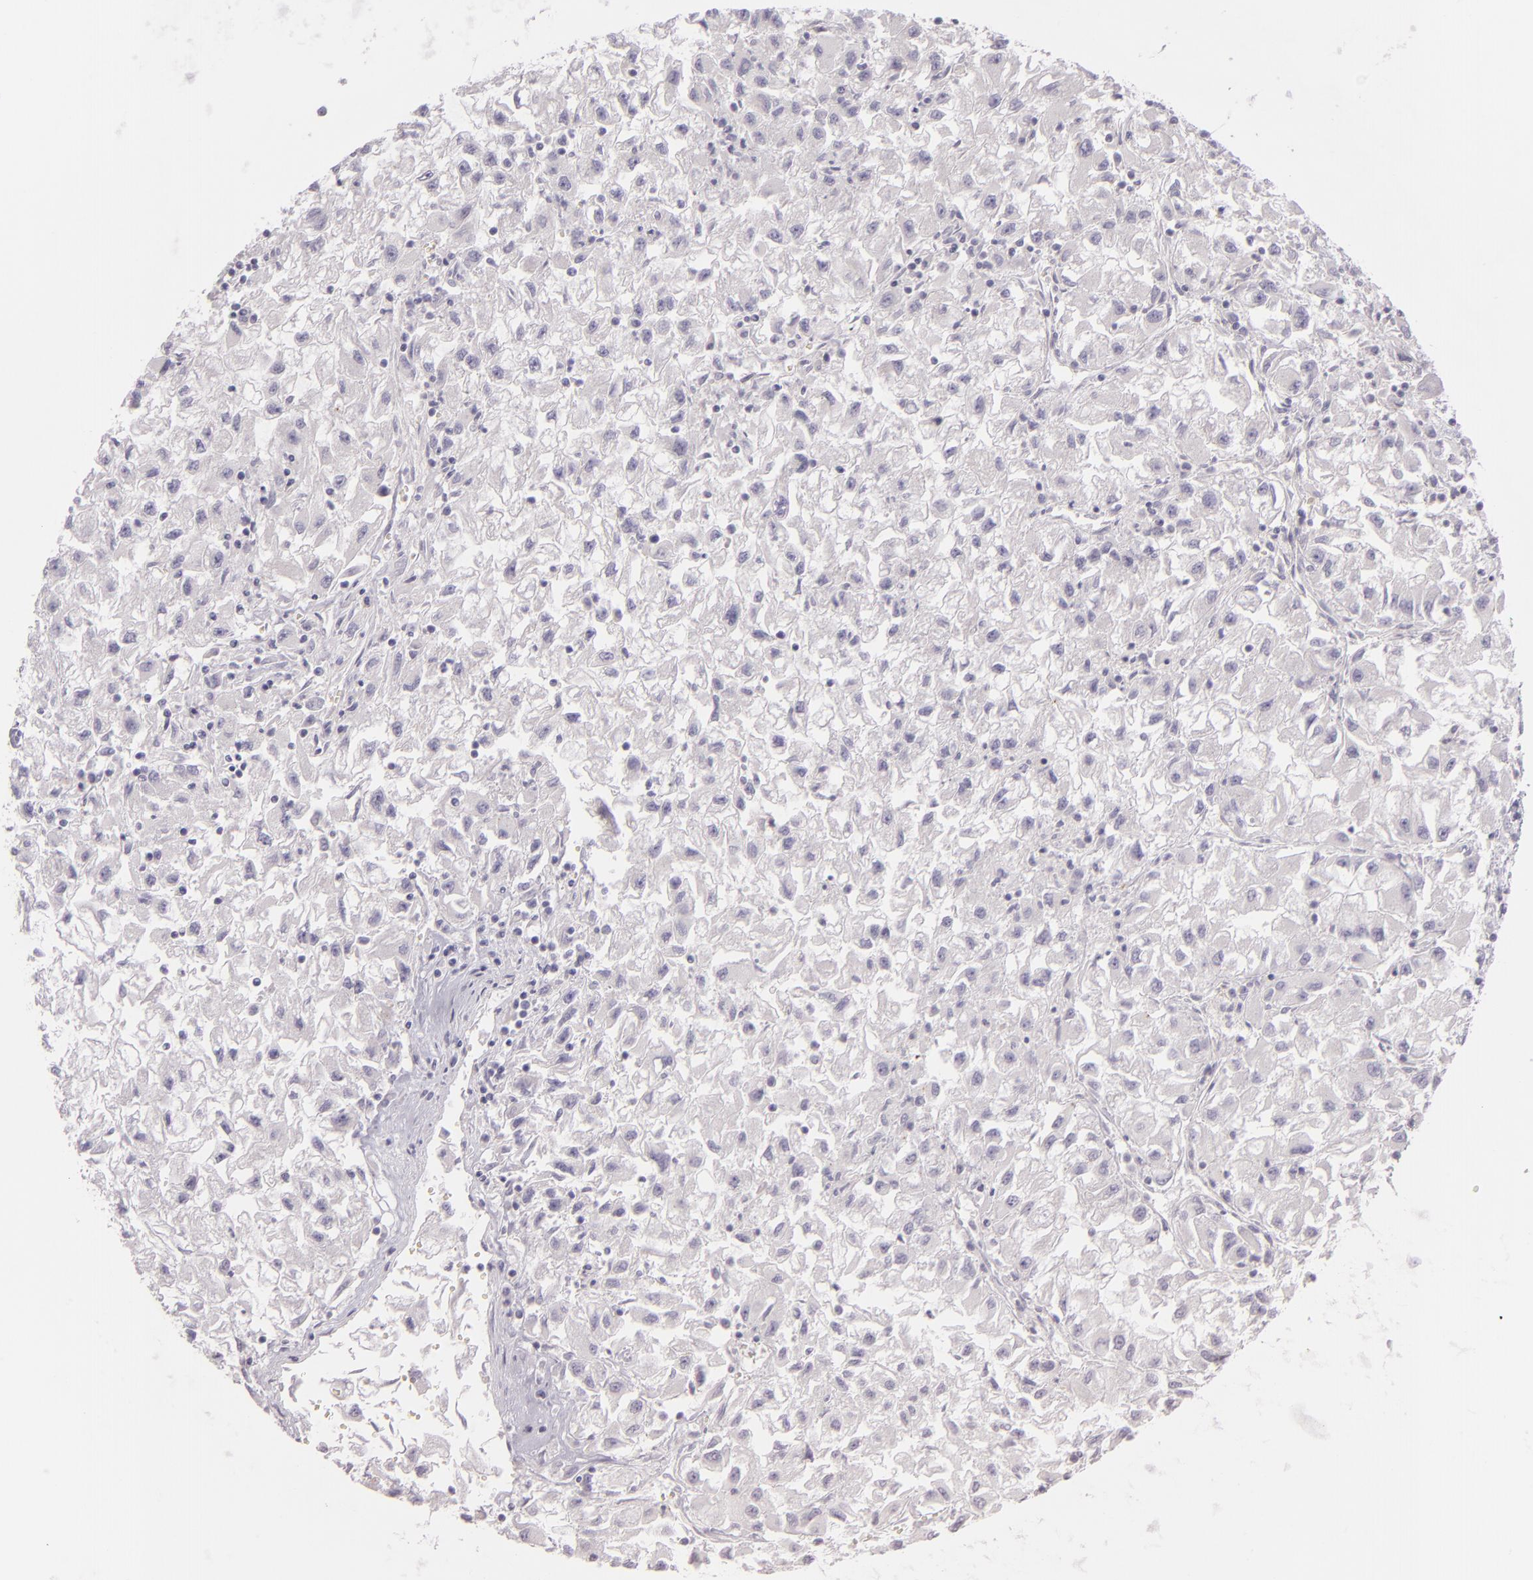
{"staining": {"intensity": "negative", "quantity": "none", "location": "none"}, "tissue": "renal cancer", "cell_type": "Tumor cells", "image_type": "cancer", "snomed": [{"axis": "morphology", "description": "Adenocarcinoma, NOS"}, {"axis": "topography", "description": "Kidney"}], "caption": "Immunohistochemistry micrograph of neoplastic tissue: human renal cancer stained with DAB reveals no significant protein positivity in tumor cells.", "gene": "ZC3H7B", "patient": {"sex": "male", "age": 59}}